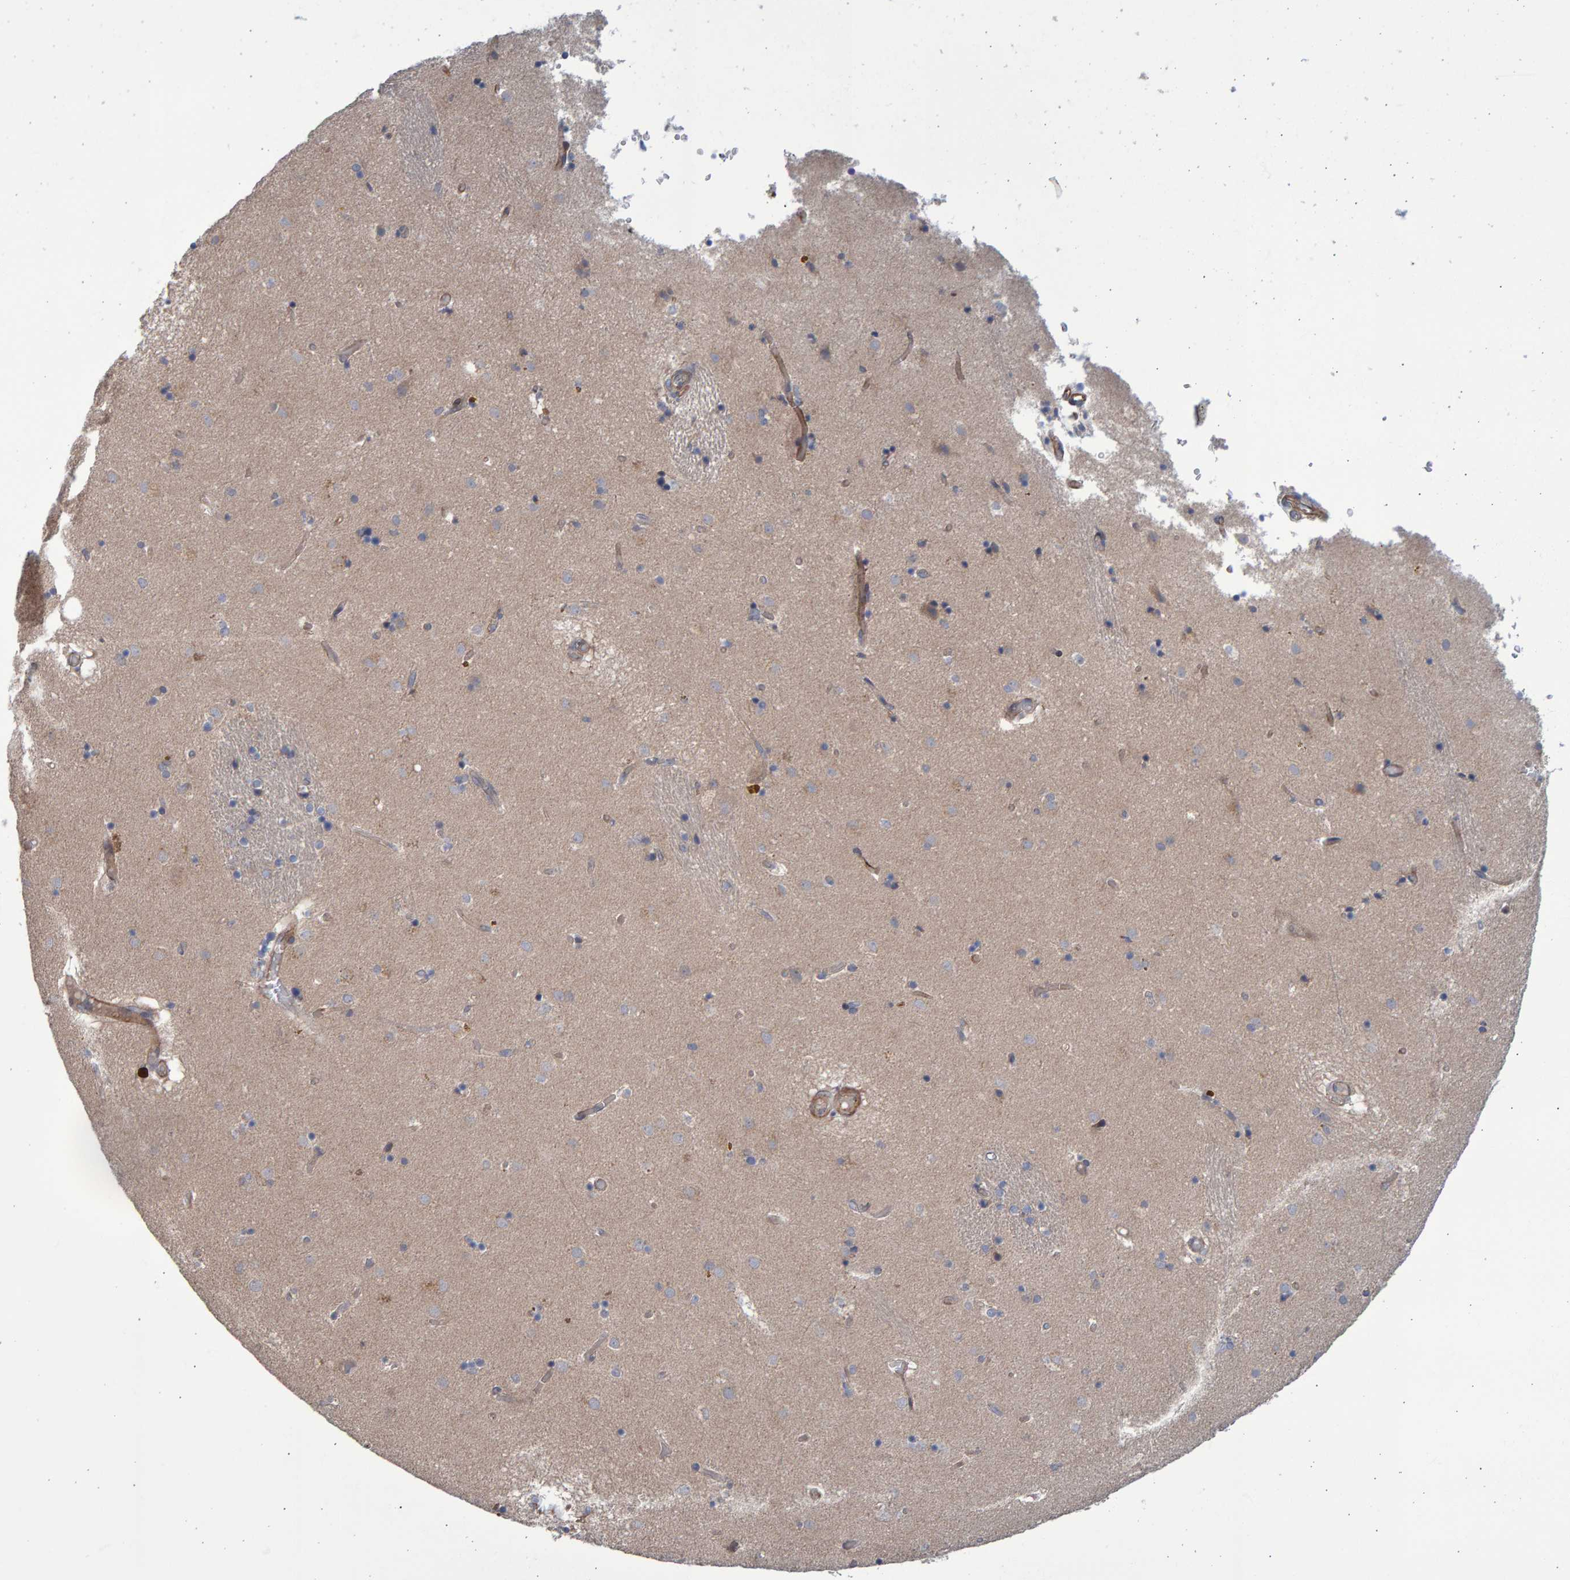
{"staining": {"intensity": "weak", "quantity": "<25%", "location": "cytoplasmic/membranous"}, "tissue": "caudate", "cell_type": "Glial cells", "image_type": "normal", "snomed": [{"axis": "morphology", "description": "Normal tissue, NOS"}, {"axis": "topography", "description": "Lateral ventricle wall"}], "caption": "The histopathology image shows no significant positivity in glial cells of caudate. (Stains: DAB (3,3'-diaminobenzidine) immunohistochemistry with hematoxylin counter stain, Microscopy: brightfield microscopy at high magnification).", "gene": "LRBA", "patient": {"sex": "male", "age": 70}}